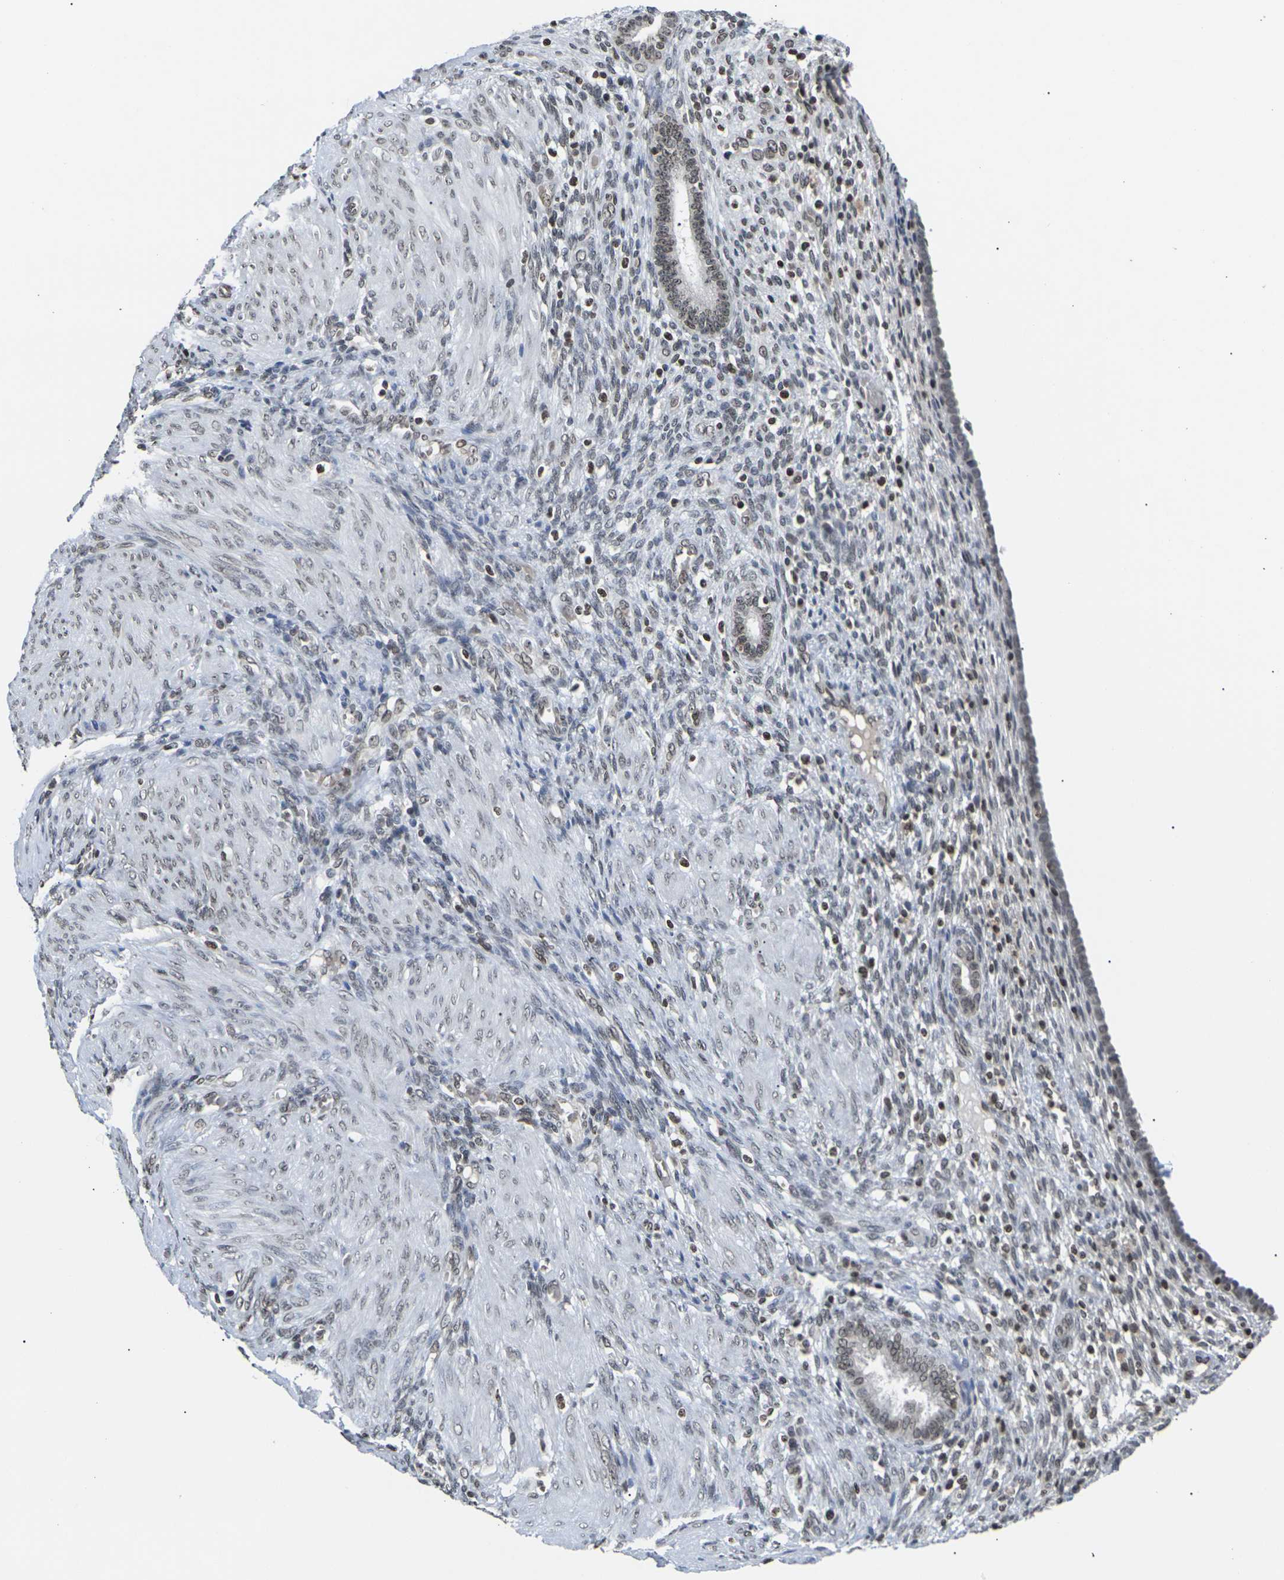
{"staining": {"intensity": "weak", "quantity": ">75%", "location": "nuclear"}, "tissue": "endometrium", "cell_type": "Cells in endometrial stroma", "image_type": "normal", "snomed": [{"axis": "morphology", "description": "Normal tissue, NOS"}, {"axis": "topography", "description": "Endometrium"}], "caption": "Endometrium stained with DAB (3,3'-diaminobenzidine) immunohistochemistry (IHC) demonstrates low levels of weak nuclear staining in approximately >75% of cells in endometrial stroma. (Stains: DAB (3,3'-diaminobenzidine) in brown, nuclei in blue, Microscopy: brightfield microscopy at high magnification).", "gene": "ETV5", "patient": {"sex": "female", "age": 72}}